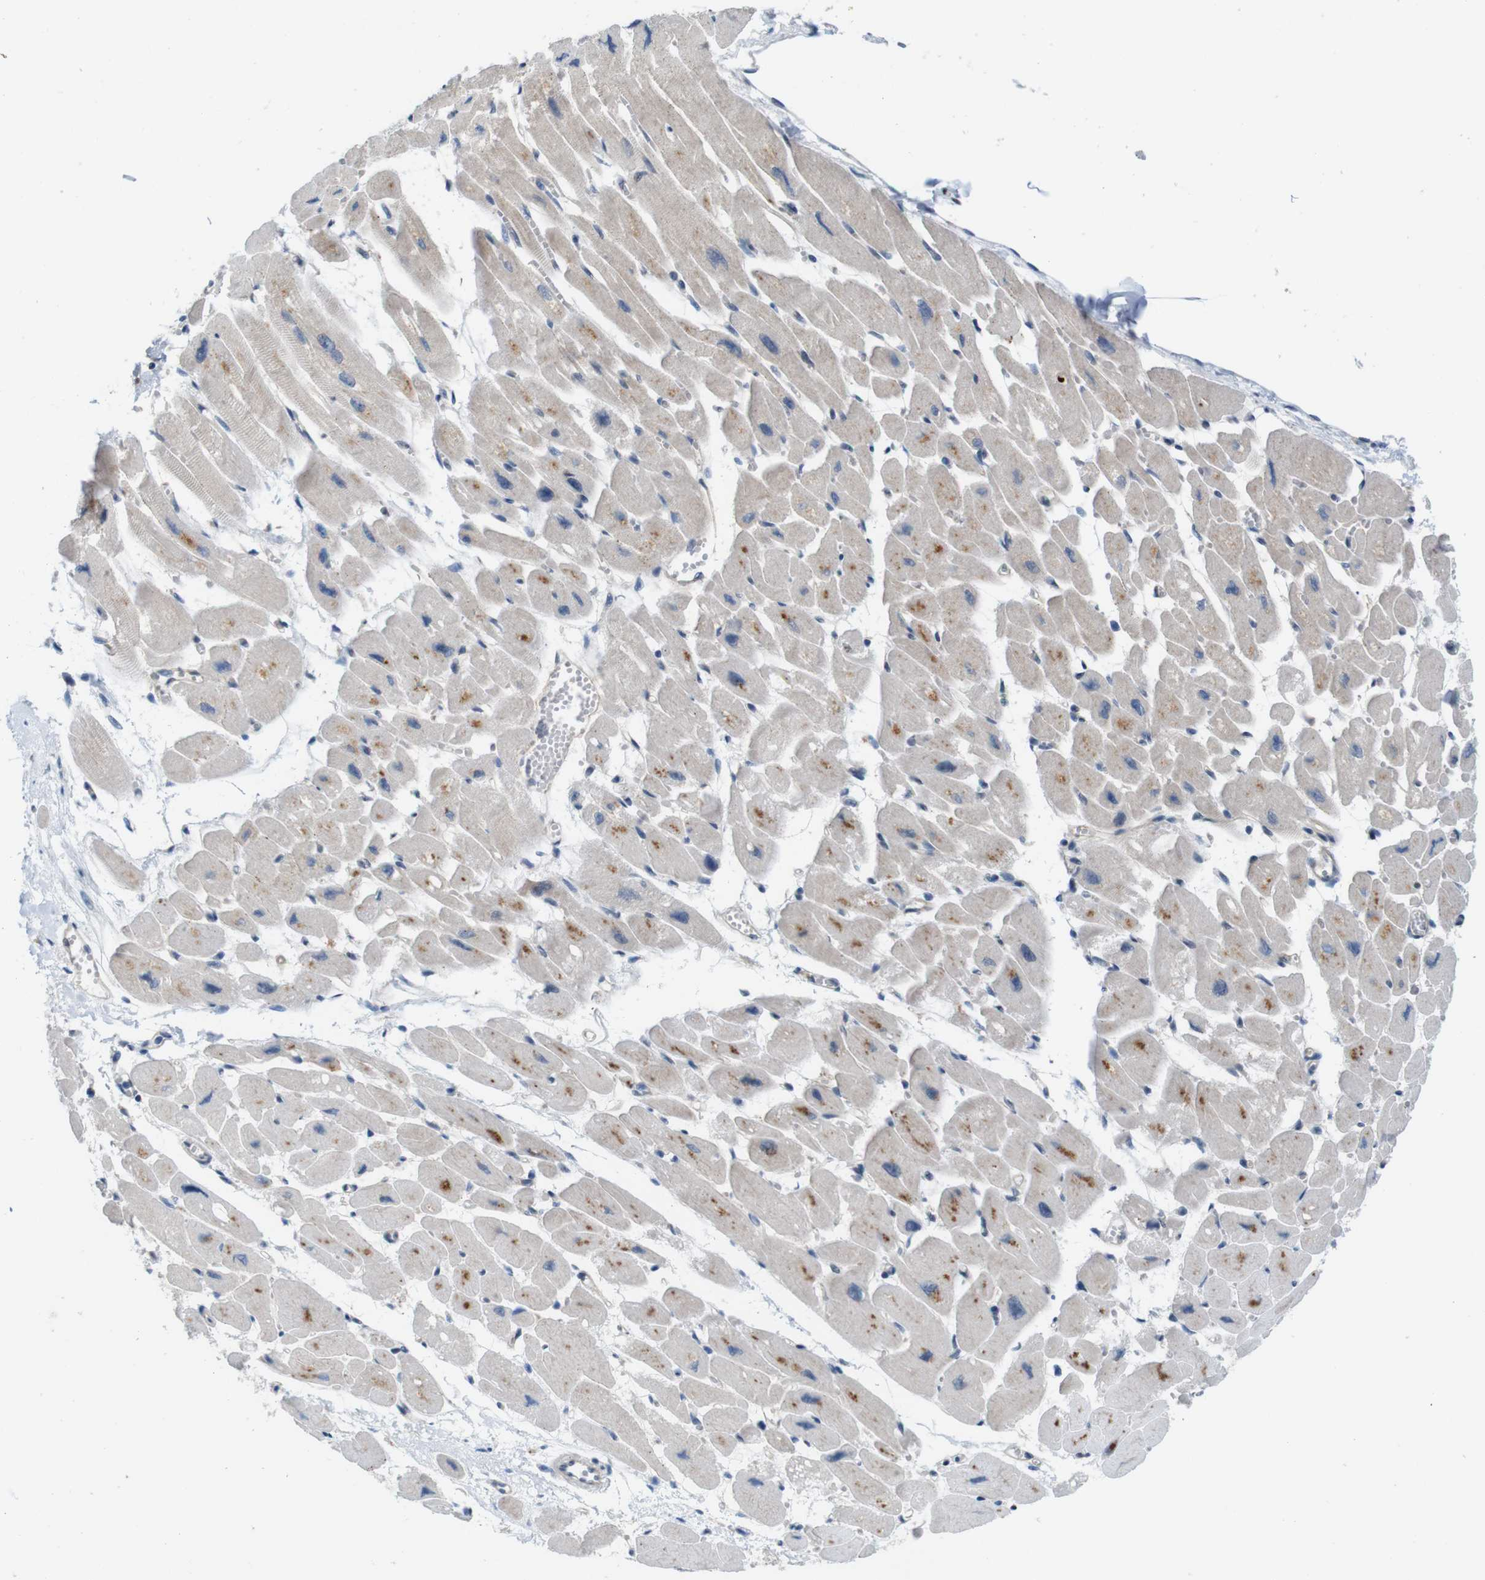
{"staining": {"intensity": "moderate", "quantity": "25%-75%", "location": "cytoplasmic/membranous"}, "tissue": "heart muscle", "cell_type": "Cardiomyocytes", "image_type": "normal", "snomed": [{"axis": "morphology", "description": "Normal tissue, NOS"}, {"axis": "topography", "description": "Heart"}], "caption": "Protein expression analysis of benign heart muscle displays moderate cytoplasmic/membranous expression in about 25%-75% of cardiomyocytes. Immunohistochemistry (ihc) stains the protein in brown and the nuclei are stained blue.", "gene": "SKI", "patient": {"sex": "female", "age": 54}}